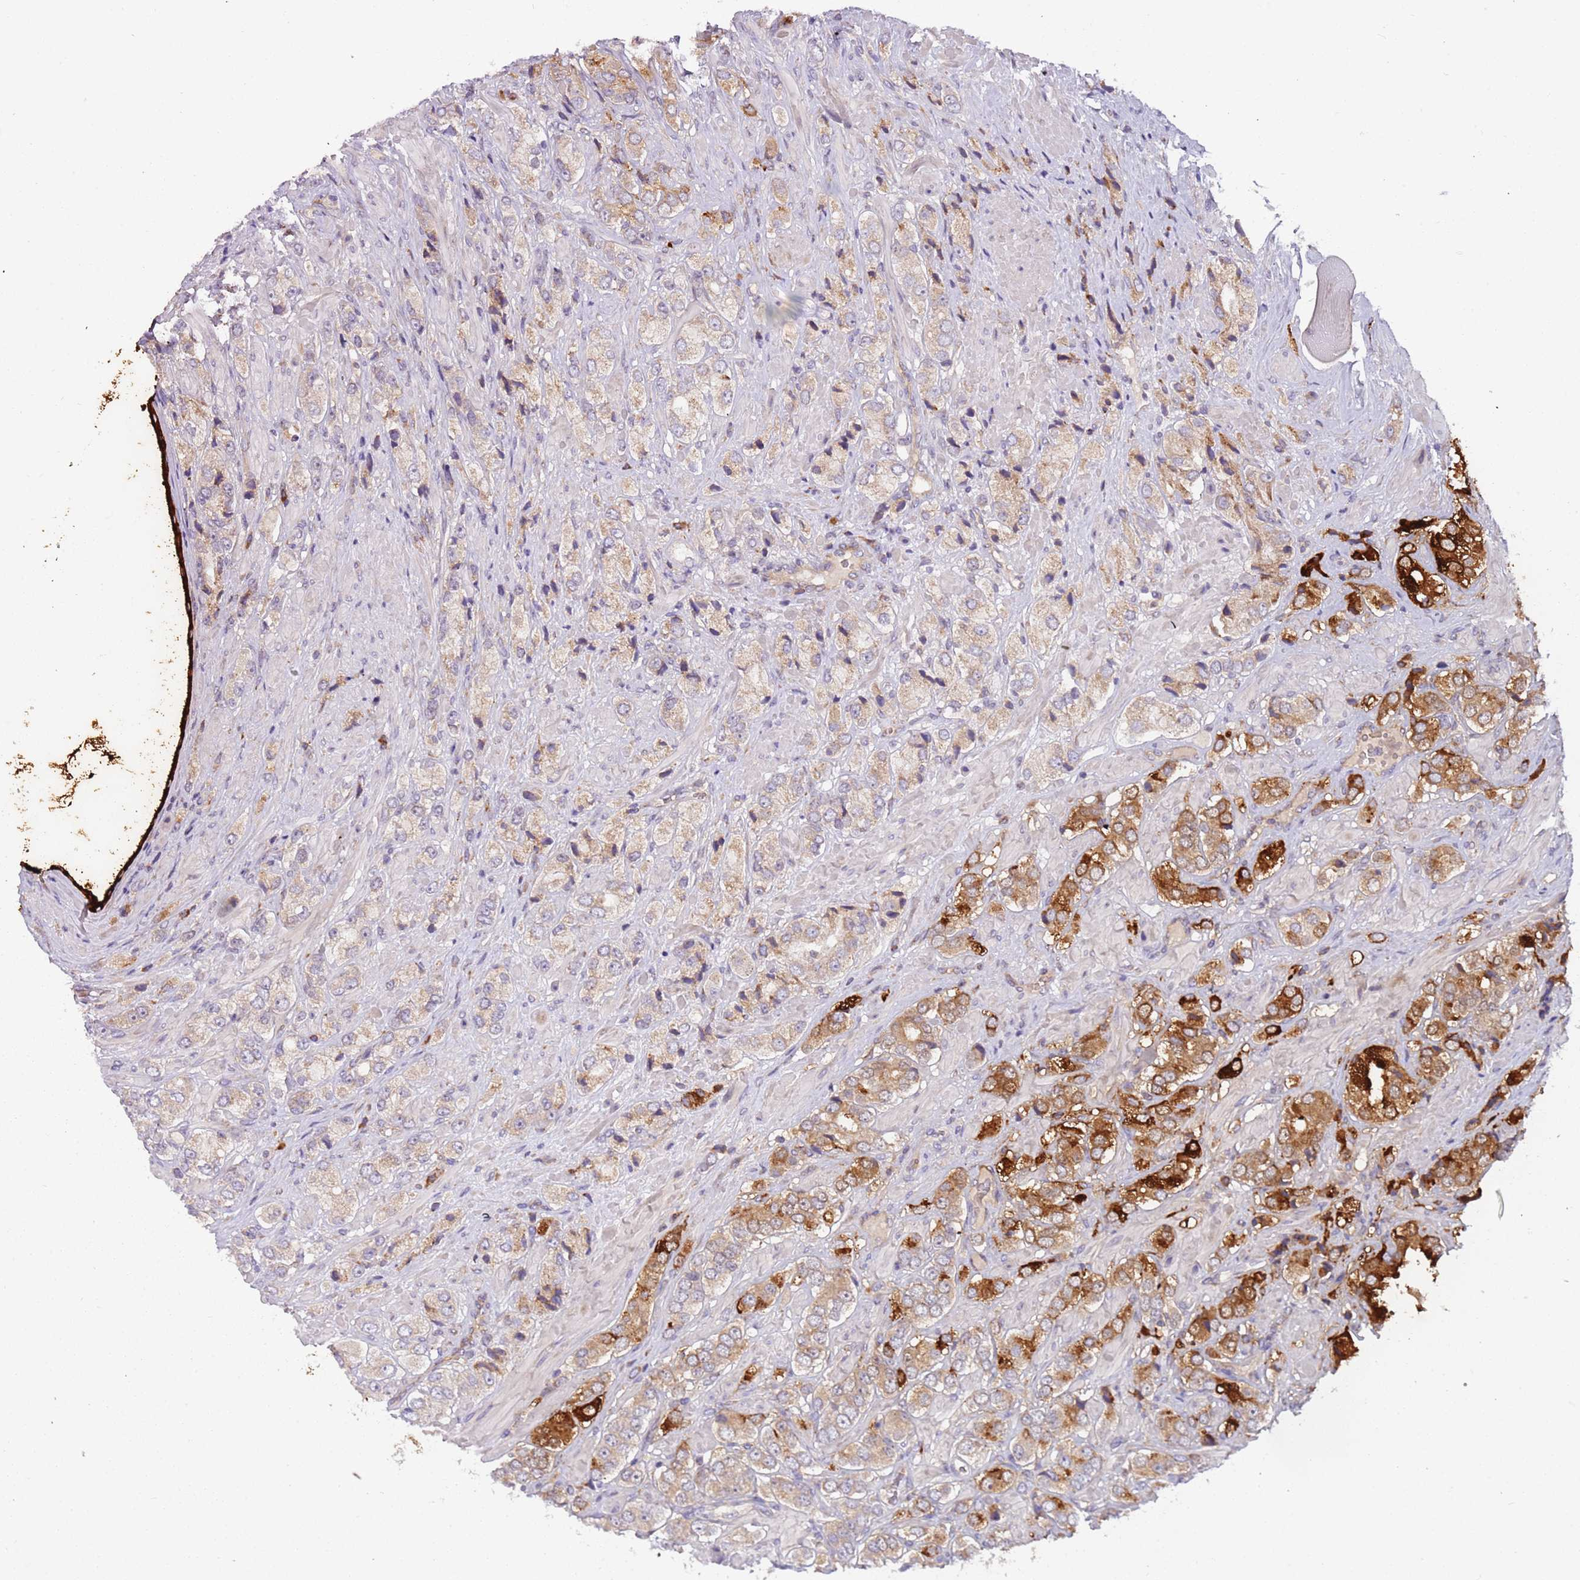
{"staining": {"intensity": "strong", "quantity": "<25%", "location": "cytoplasmic/membranous"}, "tissue": "prostate cancer", "cell_type": "Tumor cells", "image_type": "cancer", "snomed": [{"axis": "morphology", "description": "Adenocarcinoma, High grade"}, {"axis": "topography", "description": "Prostate and seminal vesicle, NOS"}], "caption": "This is an image of IHC staining of prostate cancer, which shows strong staining in the cytoplasmic/membranous of tumor cells.", "gene": "VWCE", "patient": {"sex": "male", "age": 64}}